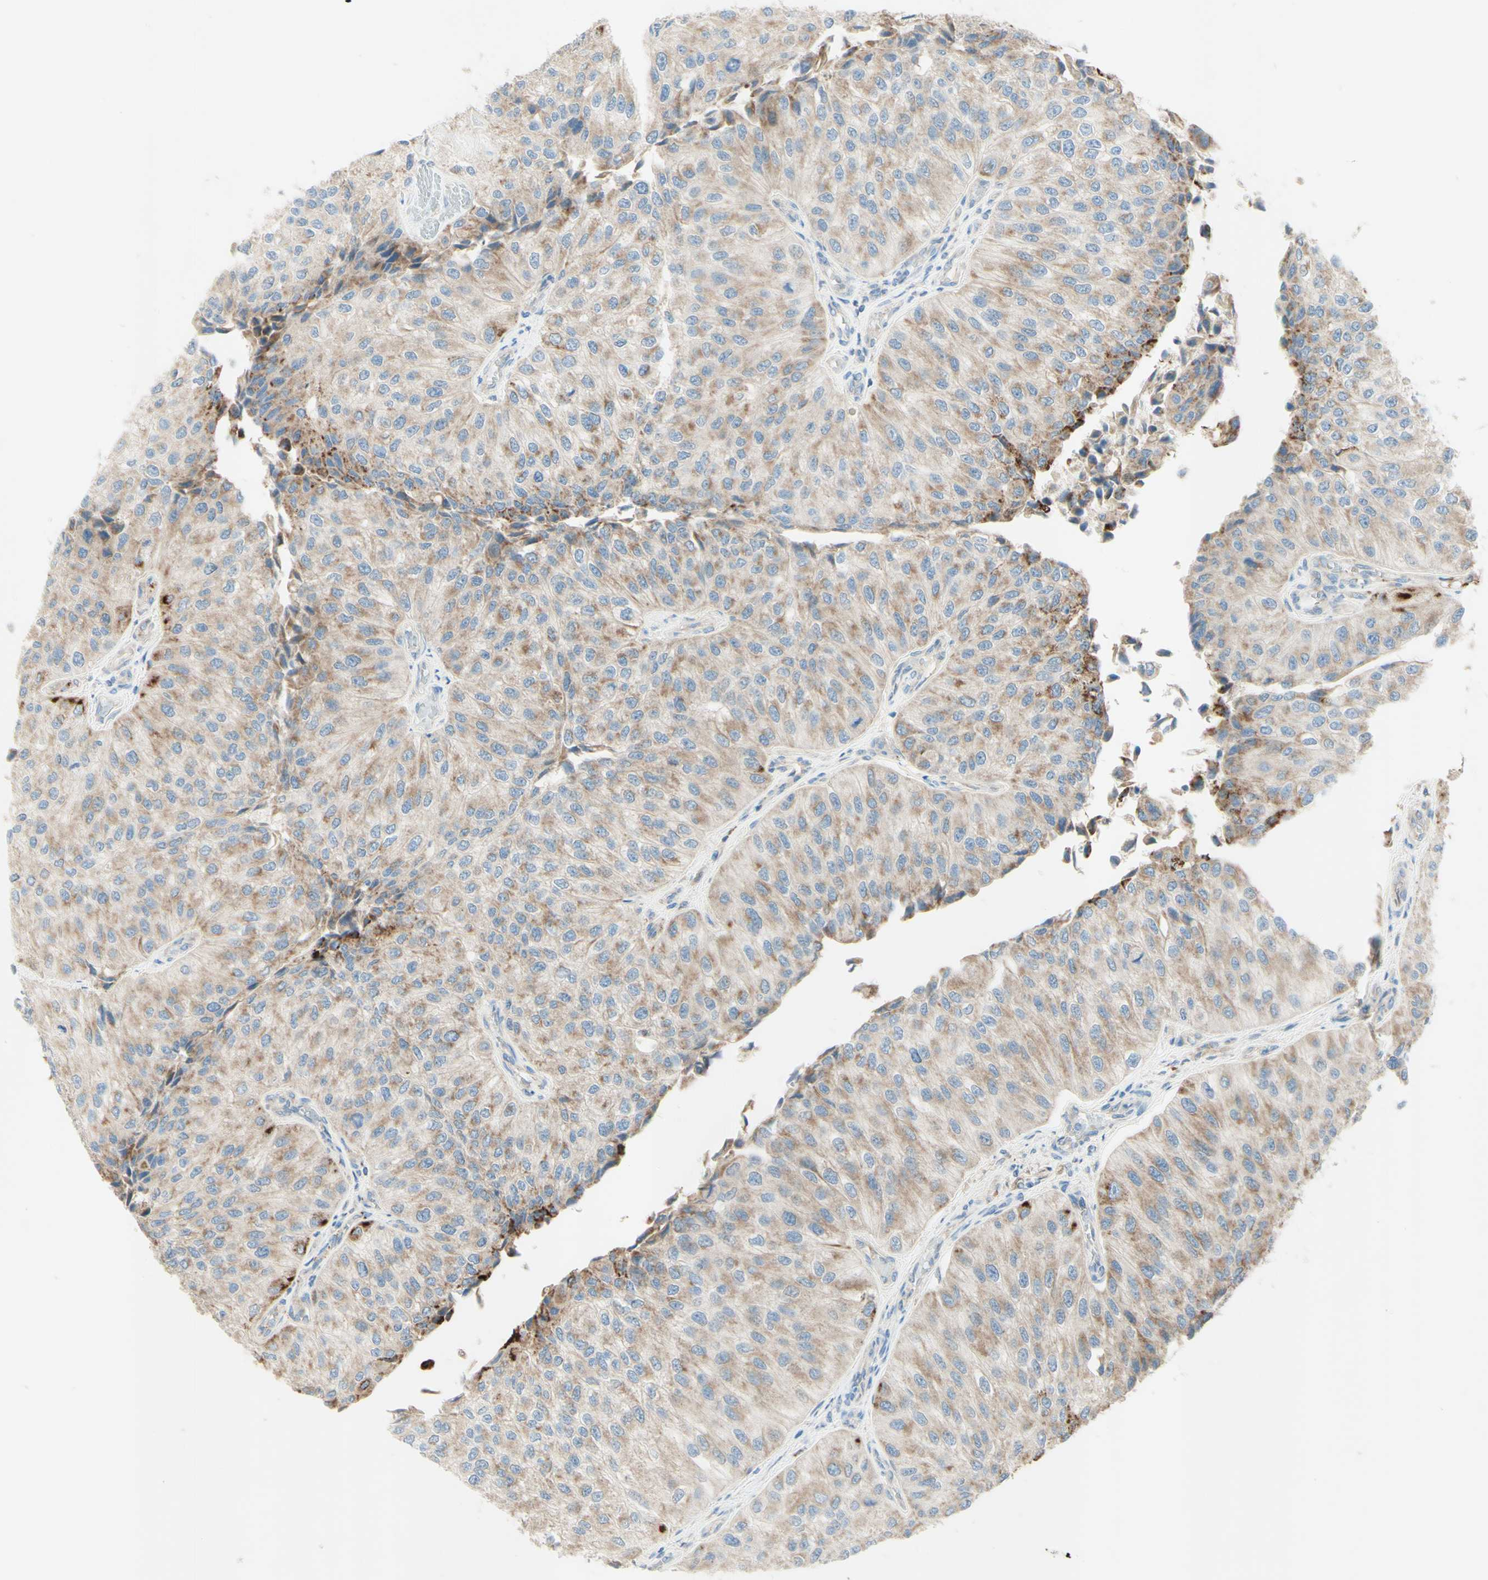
{"staining": {"intensity": "moderate", "quantity": ">75%", "location": "cytoplasmic/membranous"}, "tissue": "urothelial cancer", "cell_type": "Tumor cells", "image_type": "cancer", "snomed": [{"axis": "morphology", "description": "Urothelial carcinoma, High grade"}, {"axis": "topography", "description": "Kidney"}, {"axis": "topography", "description": "Urinary bladder"}], "caption": "This micrograph reveals IHC staining of human high-grade urothelial carcinoma, with medium moderate cytoplasmic/membranous staining in about >75% of tumor cells.", "gene": "ARMC10", "patient": {"sex": "male", "age": 77}}